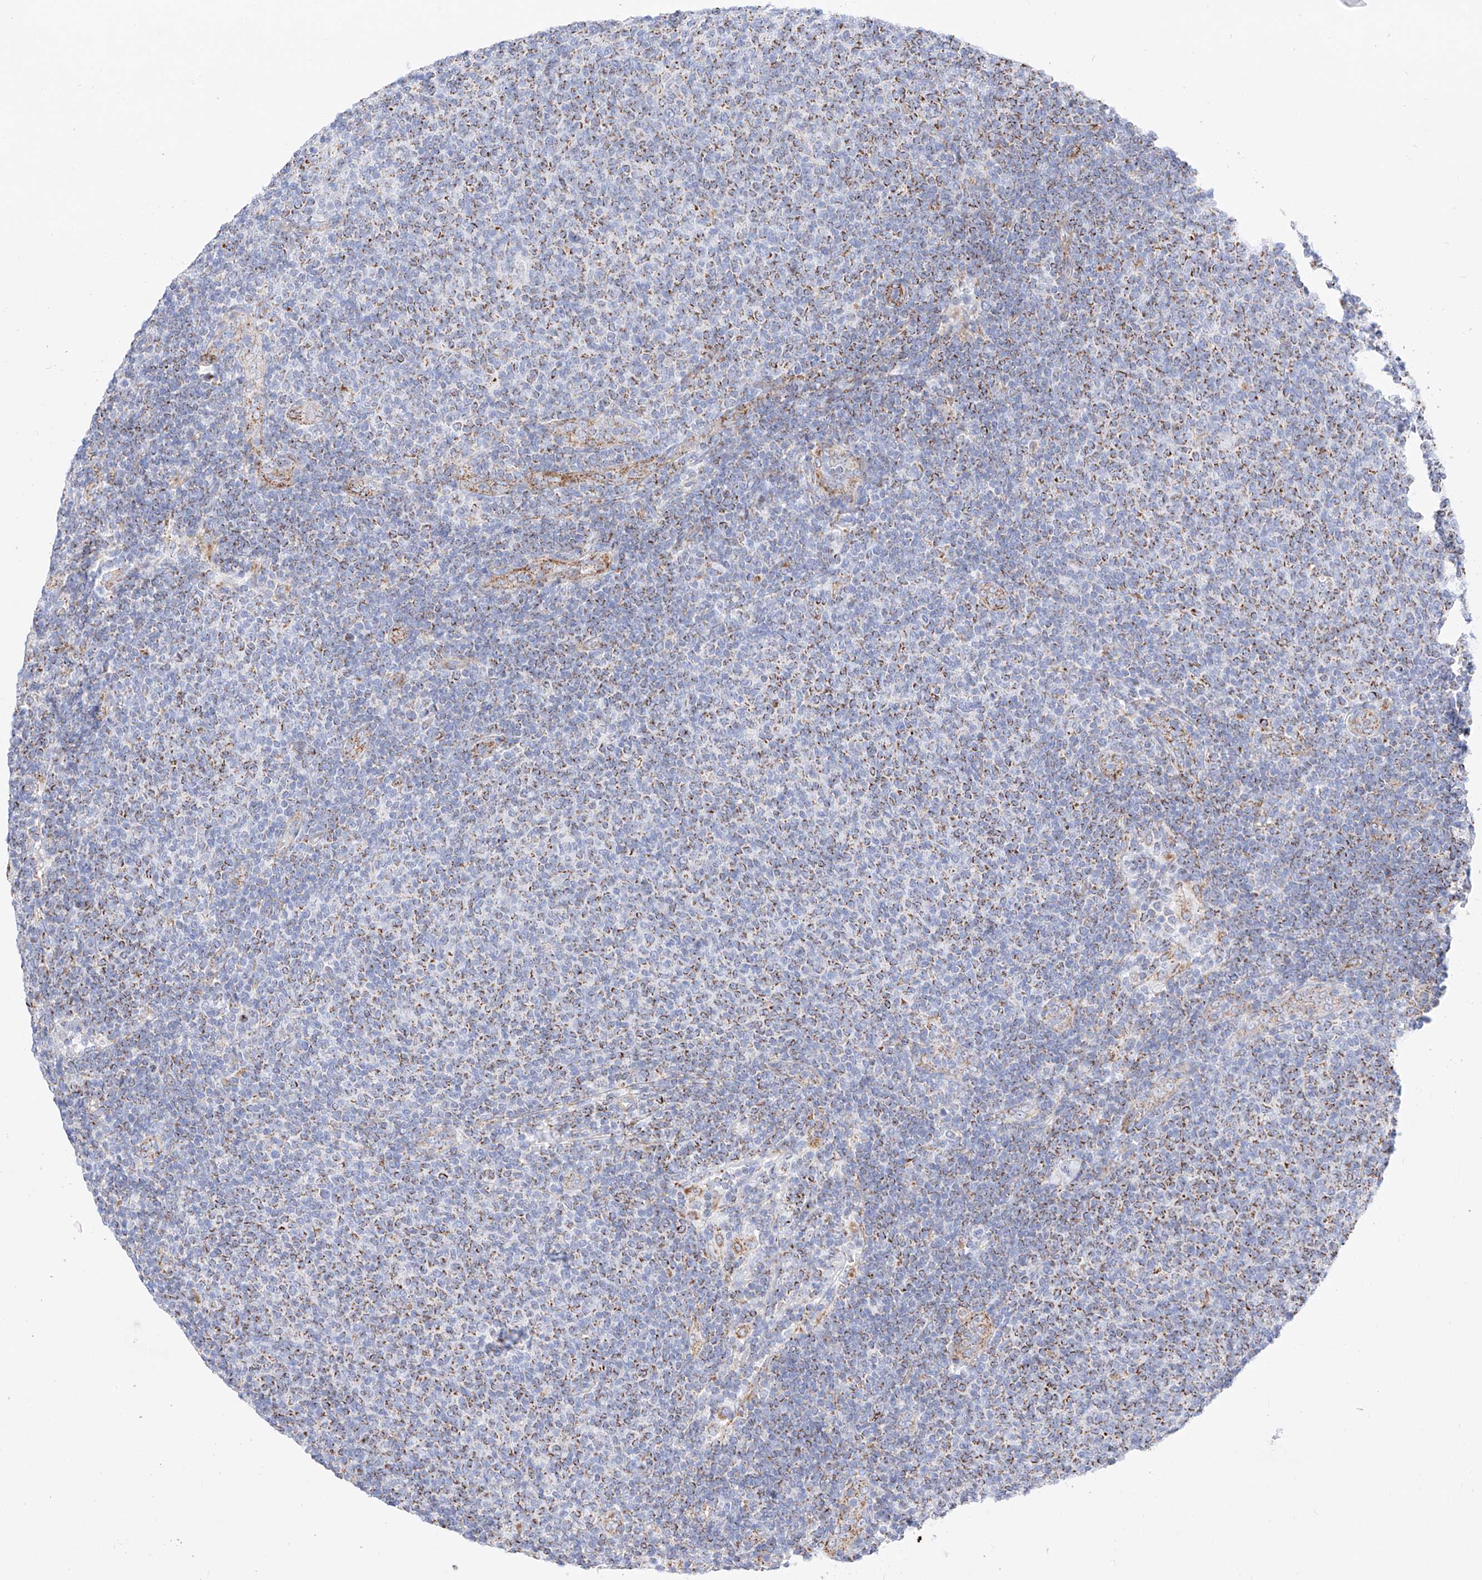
{"staining": {"intensity": "moderate", "quantity": "25%-75%", "location": "cytoplasmic/membranous"}, "tissue": "lymphoma", "cell_type": "Tumor cells", "image_type": "cancer", "snomed": [{"axis": "morphology", "description": "Malignant lymphoma, non-Hodgkin's type, Low grade"}, {"axis": "topography", "description": "Lymph node"}], "caption": "Tumor cells show medium levels of moderate cytoplasmic/membranous expression in about 25%-75% of cells in lymphoma.", "gene": "C6orf62", "patient": {"sex": "male", "age": 66}}